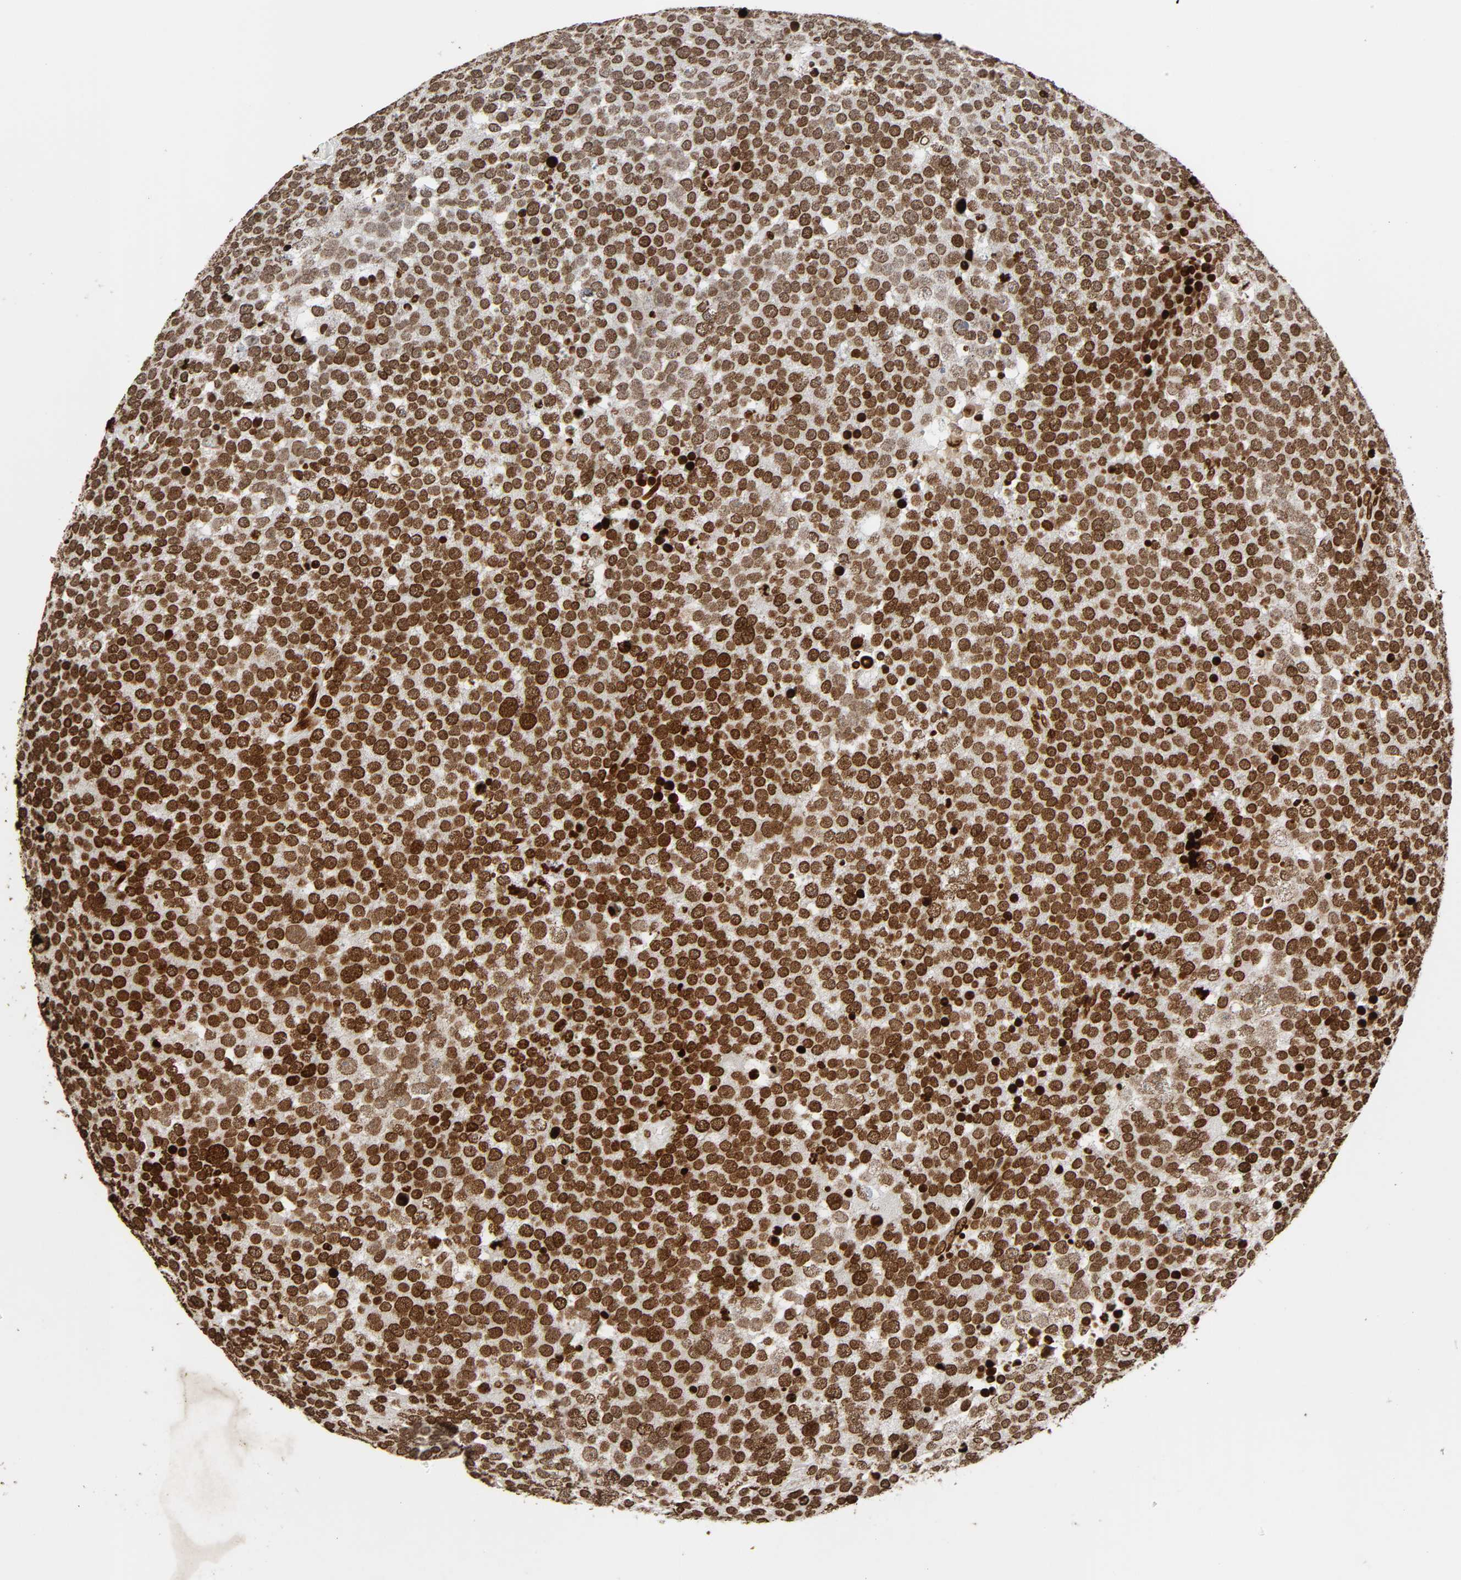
{"staining": {"intensity": "strong", "quantity": ">75%", "location": "nuclear"}, "tissue": "testis cancer", "cell_type": "Tumor cells", "image_type": "cancer", "snomed": [{"axis": "morphology", "description": "Seminoma, NOS"}, {"axis": "topography", "description": "Testis"}], "caption": "Immunohistochemistry (IHC) of human testis cancer (seminoma) demonstrates high levels of strong nuclear staining in approximately >75% of tumor cells.", "gene": "RXRA", "patient": {"sex": "male", "age": 71}}